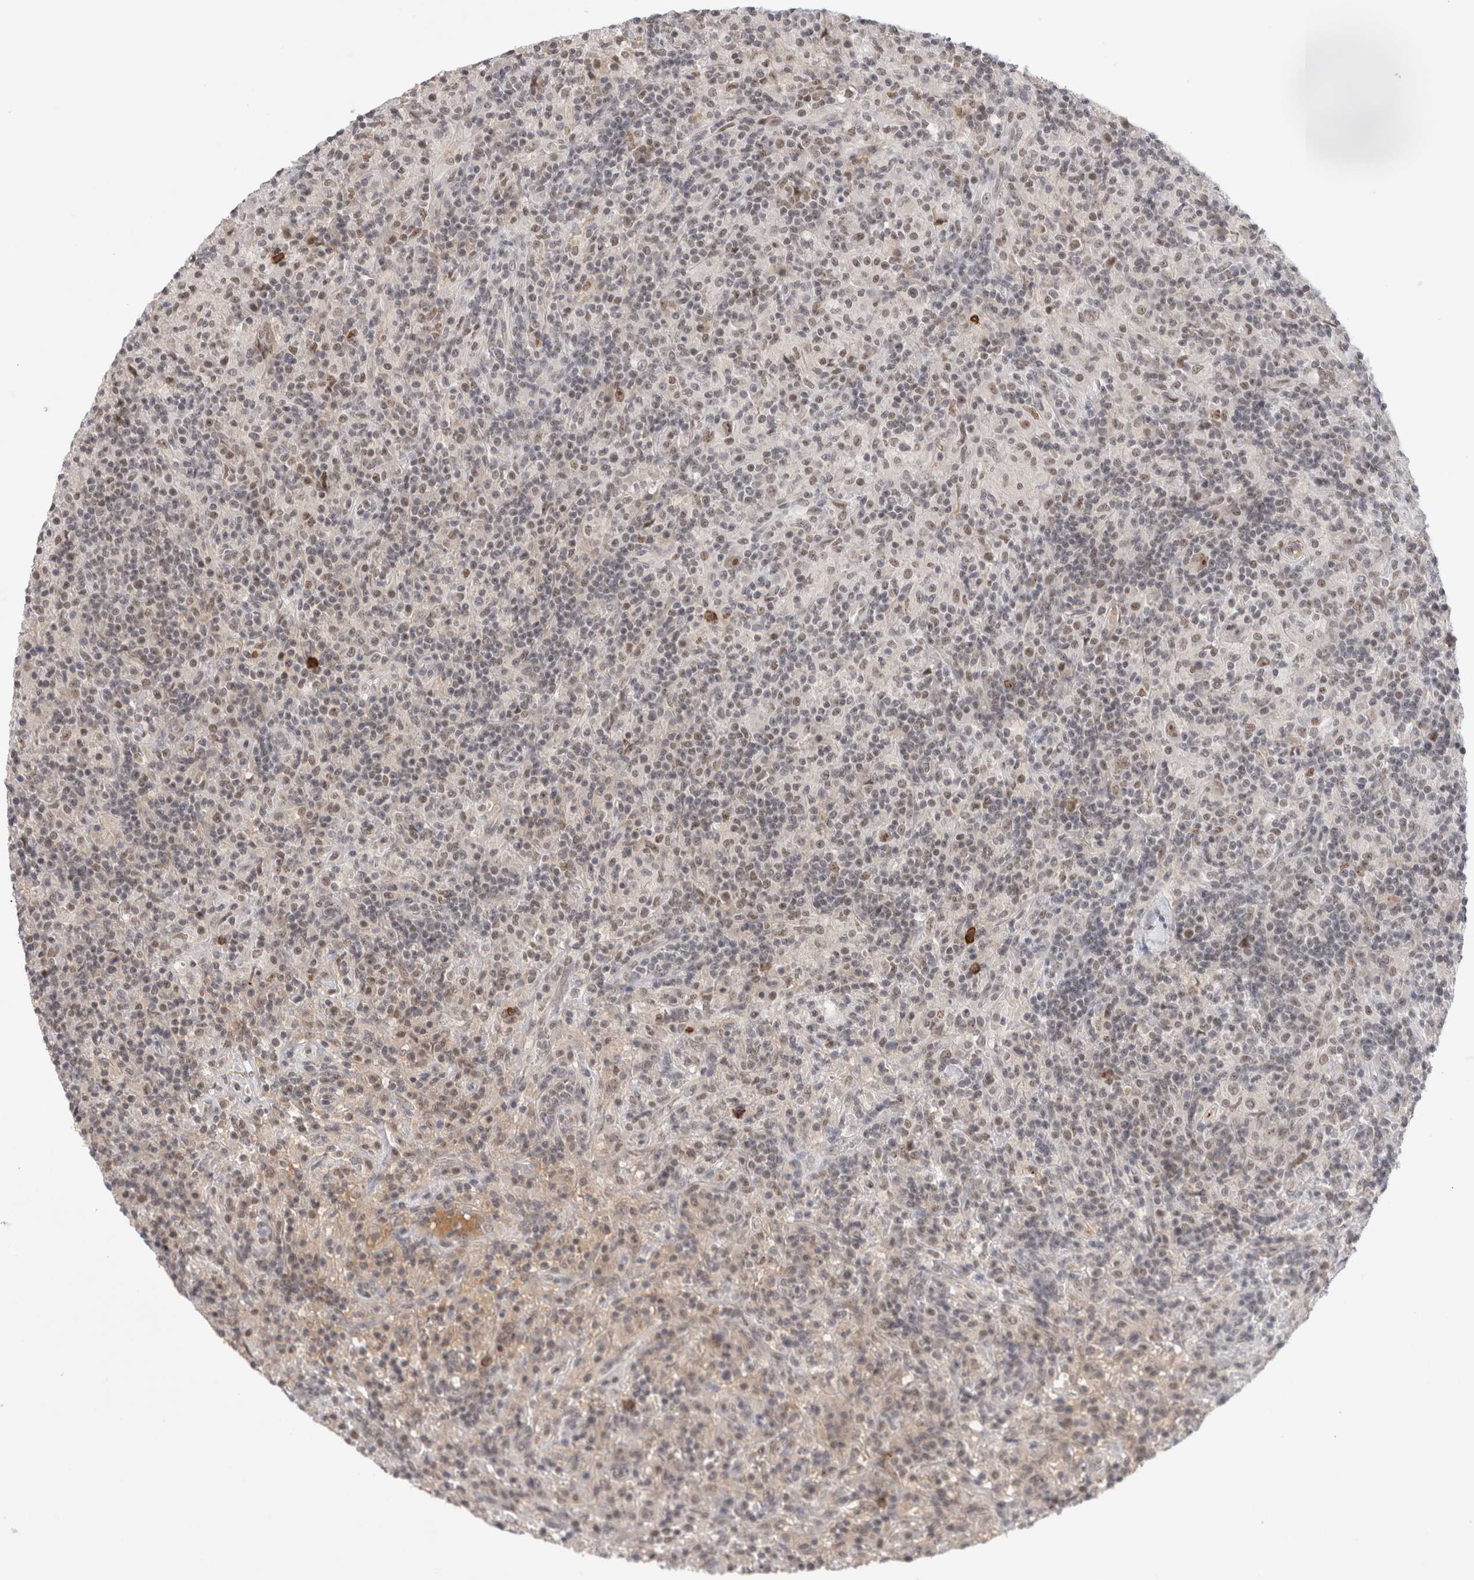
{"staining": {"intensity": "weak", "quantity": ">75%", "location": "nuclear"}, "tissue": "lymphoma", "cell_type": "Tumor cells", "image_type": "cancer", "snomed": [{"axis": "morphology", "description": "Hodgkin's disease, NOS"}, {"axis": "topography", "description": "Lymph node"}], "caption": "Immunohistochemical staining of Hodgkin's disease reveals low levels of weak nuclear expression in approximately >75% of tumor cells.", "gene": "ZNF24", "patient": {"sex": "male", "age": 70}}